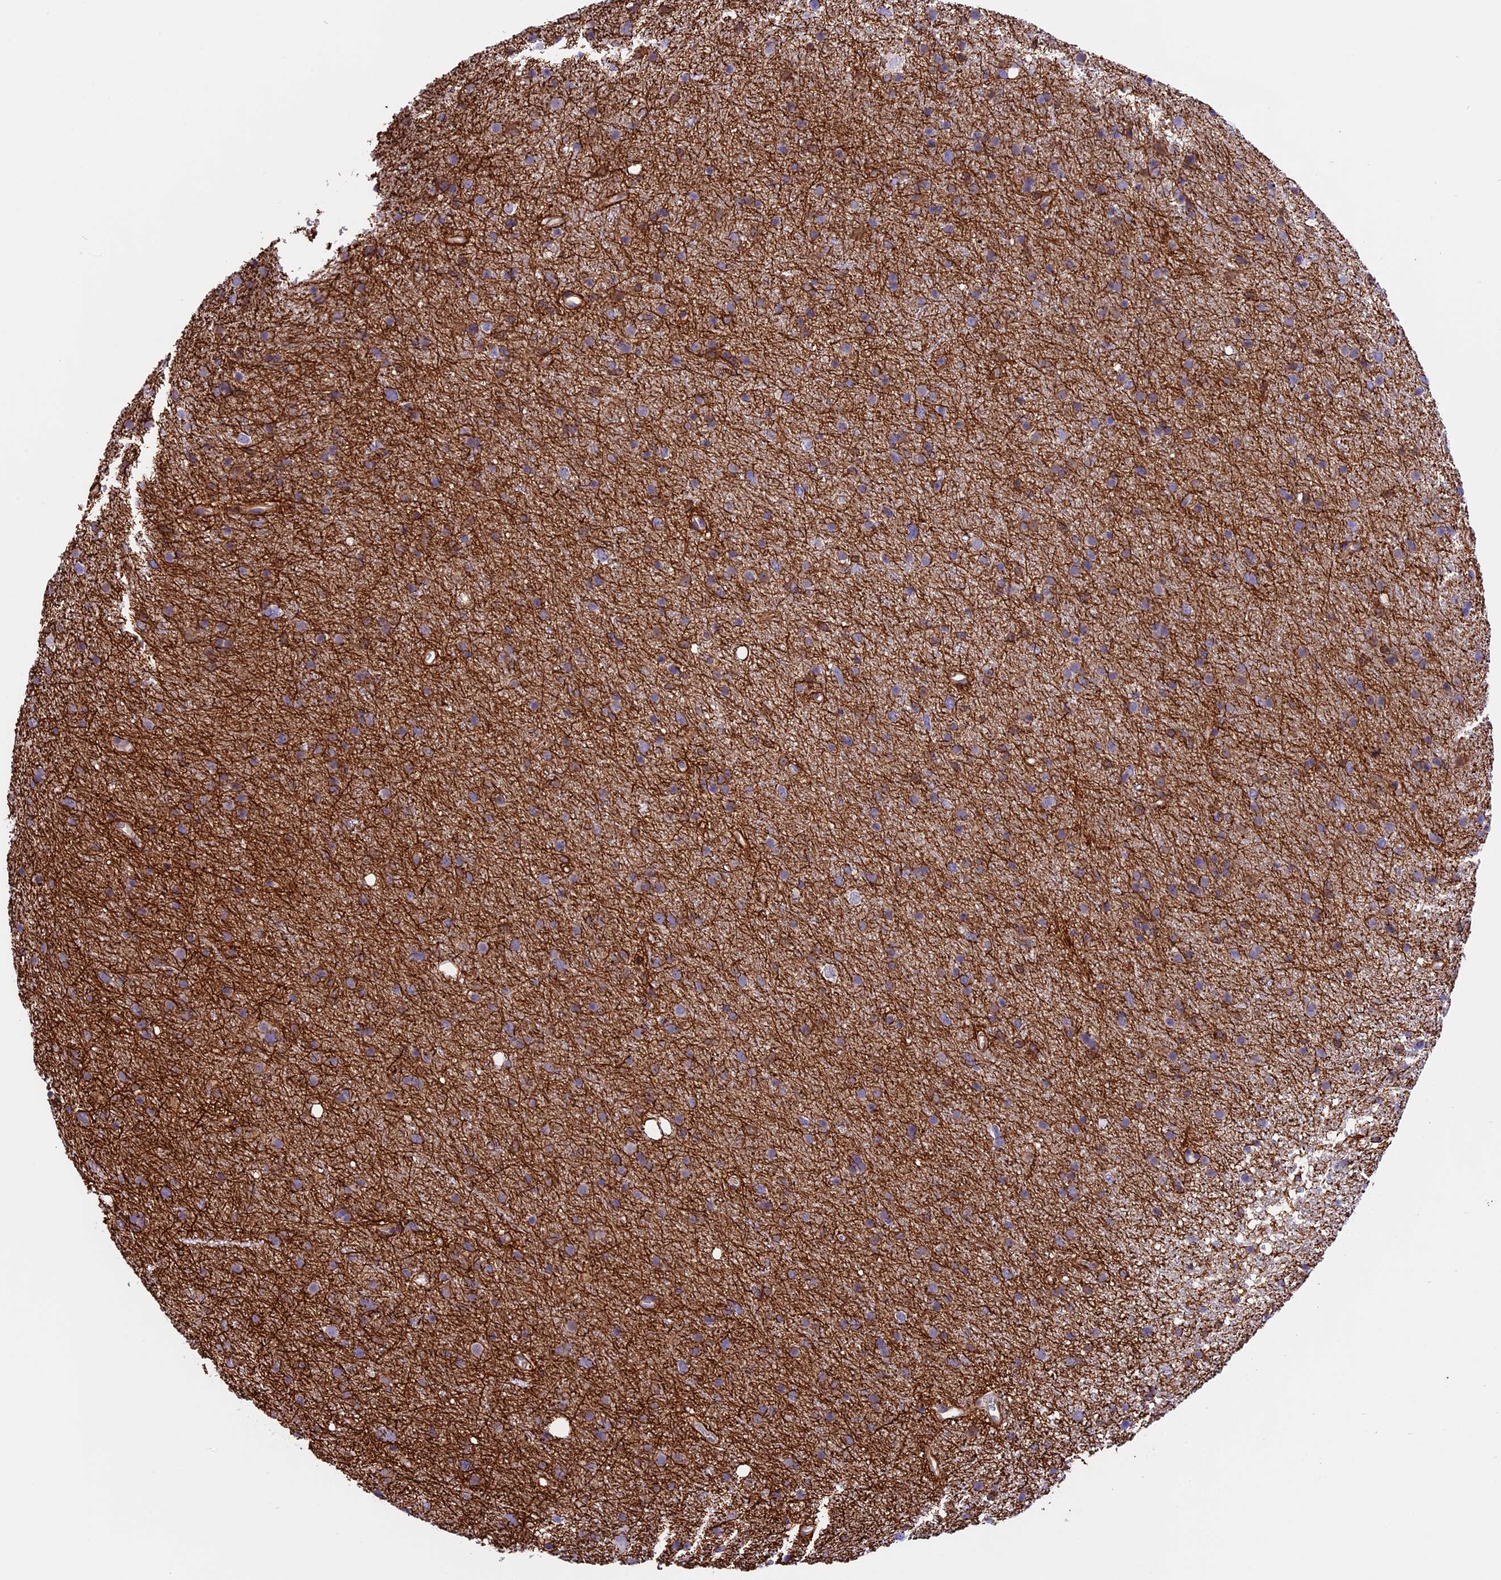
{"staining": {"intensity": "moderate", "quantity": ">75%", "location": "cytoplasmic/membranous"}, "tissue": "glioma", "cell_type": "Tumor cells", "image_type": "cancer", "snomed": [{"axis": "morphology", "description": "Glioma, malignant, Low grade"}, {"axis": "topography", "description": "Cerebral cortex"}], "caption": "Malignant glioma (low-grade) stained with DAB (3,3'-diaminobenzidine) IHC shows medium levels of moderate cytoplasmic/membranous positivity in approximately >75% of tumor cells. (IHC, brightfield microscopy, high magnification).", "gene": "R3HDM4", "patient": {"sex": "female", "age": 39}}